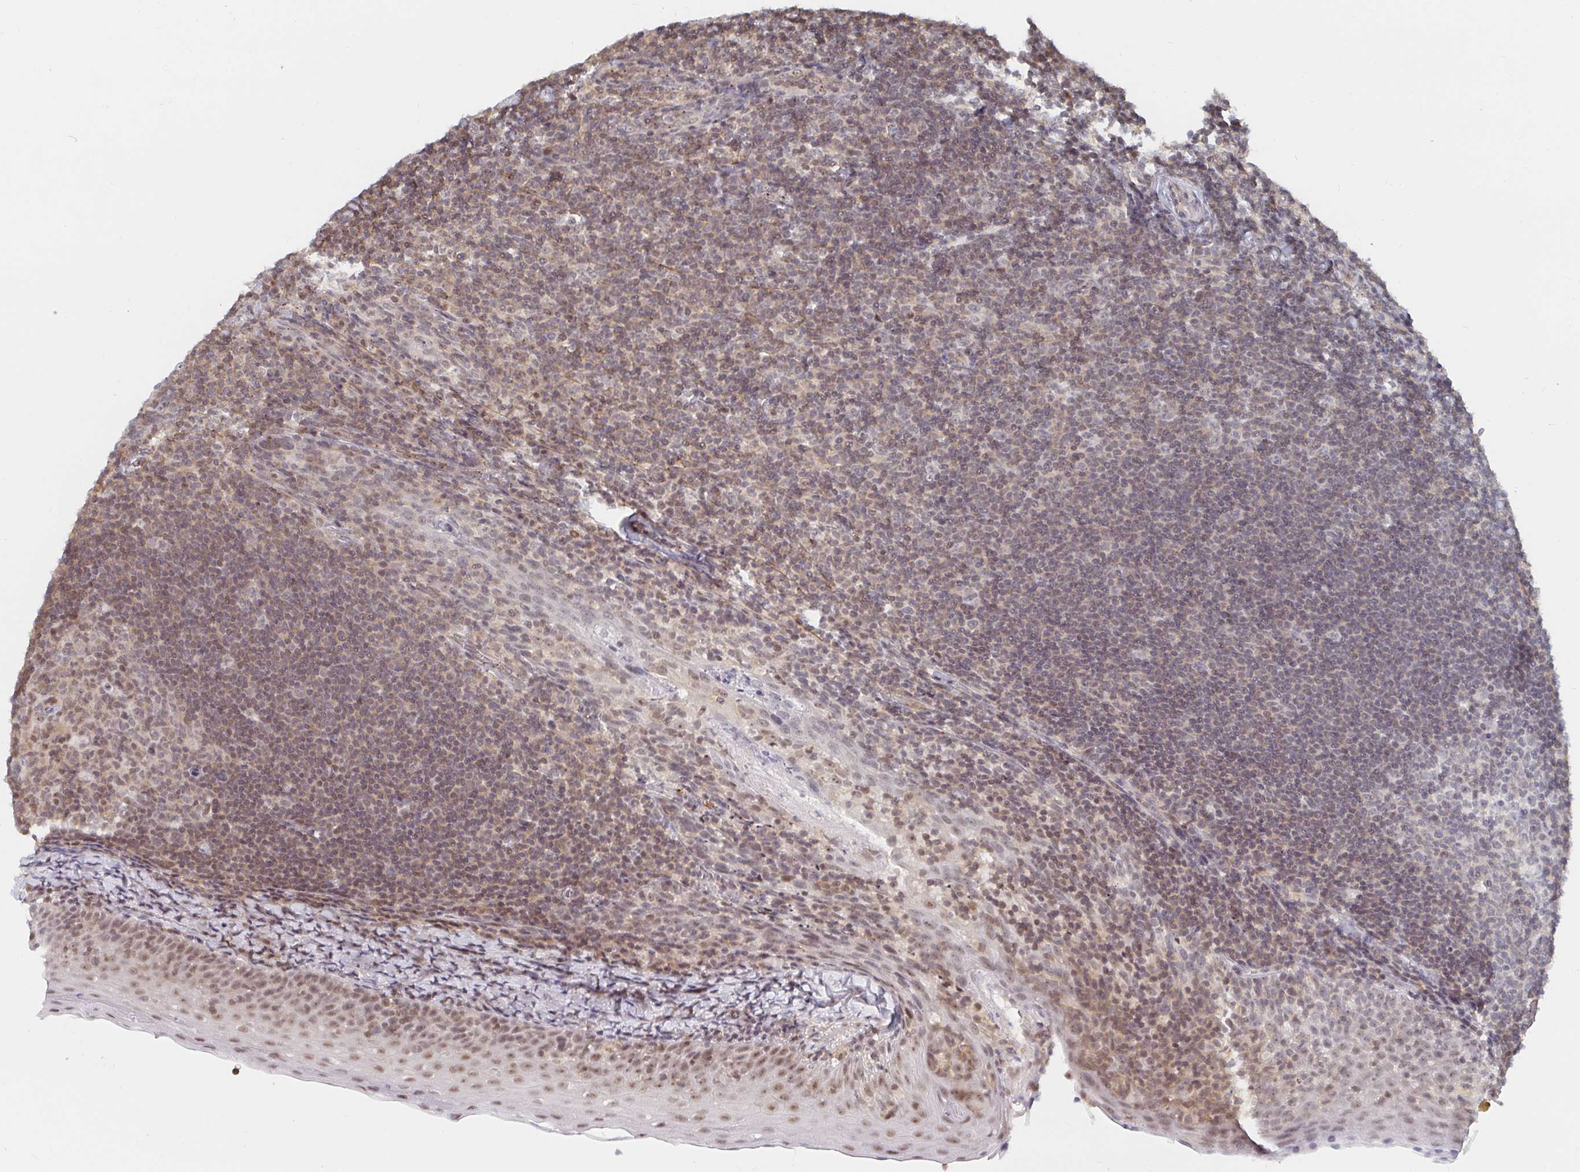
{"staining": {"intensity": "weak", "quantity": "25%-75%", "location": "nuclear"}, "tissue": "tonsil", "cell_type": "Germinal center cells", "image_type": "normal", "snomed": [{"axis": "morphology", "description": "Normal tissue, NOS"}, {"axis": "topography", "description": "Tonsil"}], "caption": "Immunohistochemistry of normal human tonsil shows low levels of weak nuclear positivity in approximately 25%-75% of germinal center cells. Nuclei are stained in blue.", "gene": "CHD2", "patient": {"sex": "female", "age": 10}}